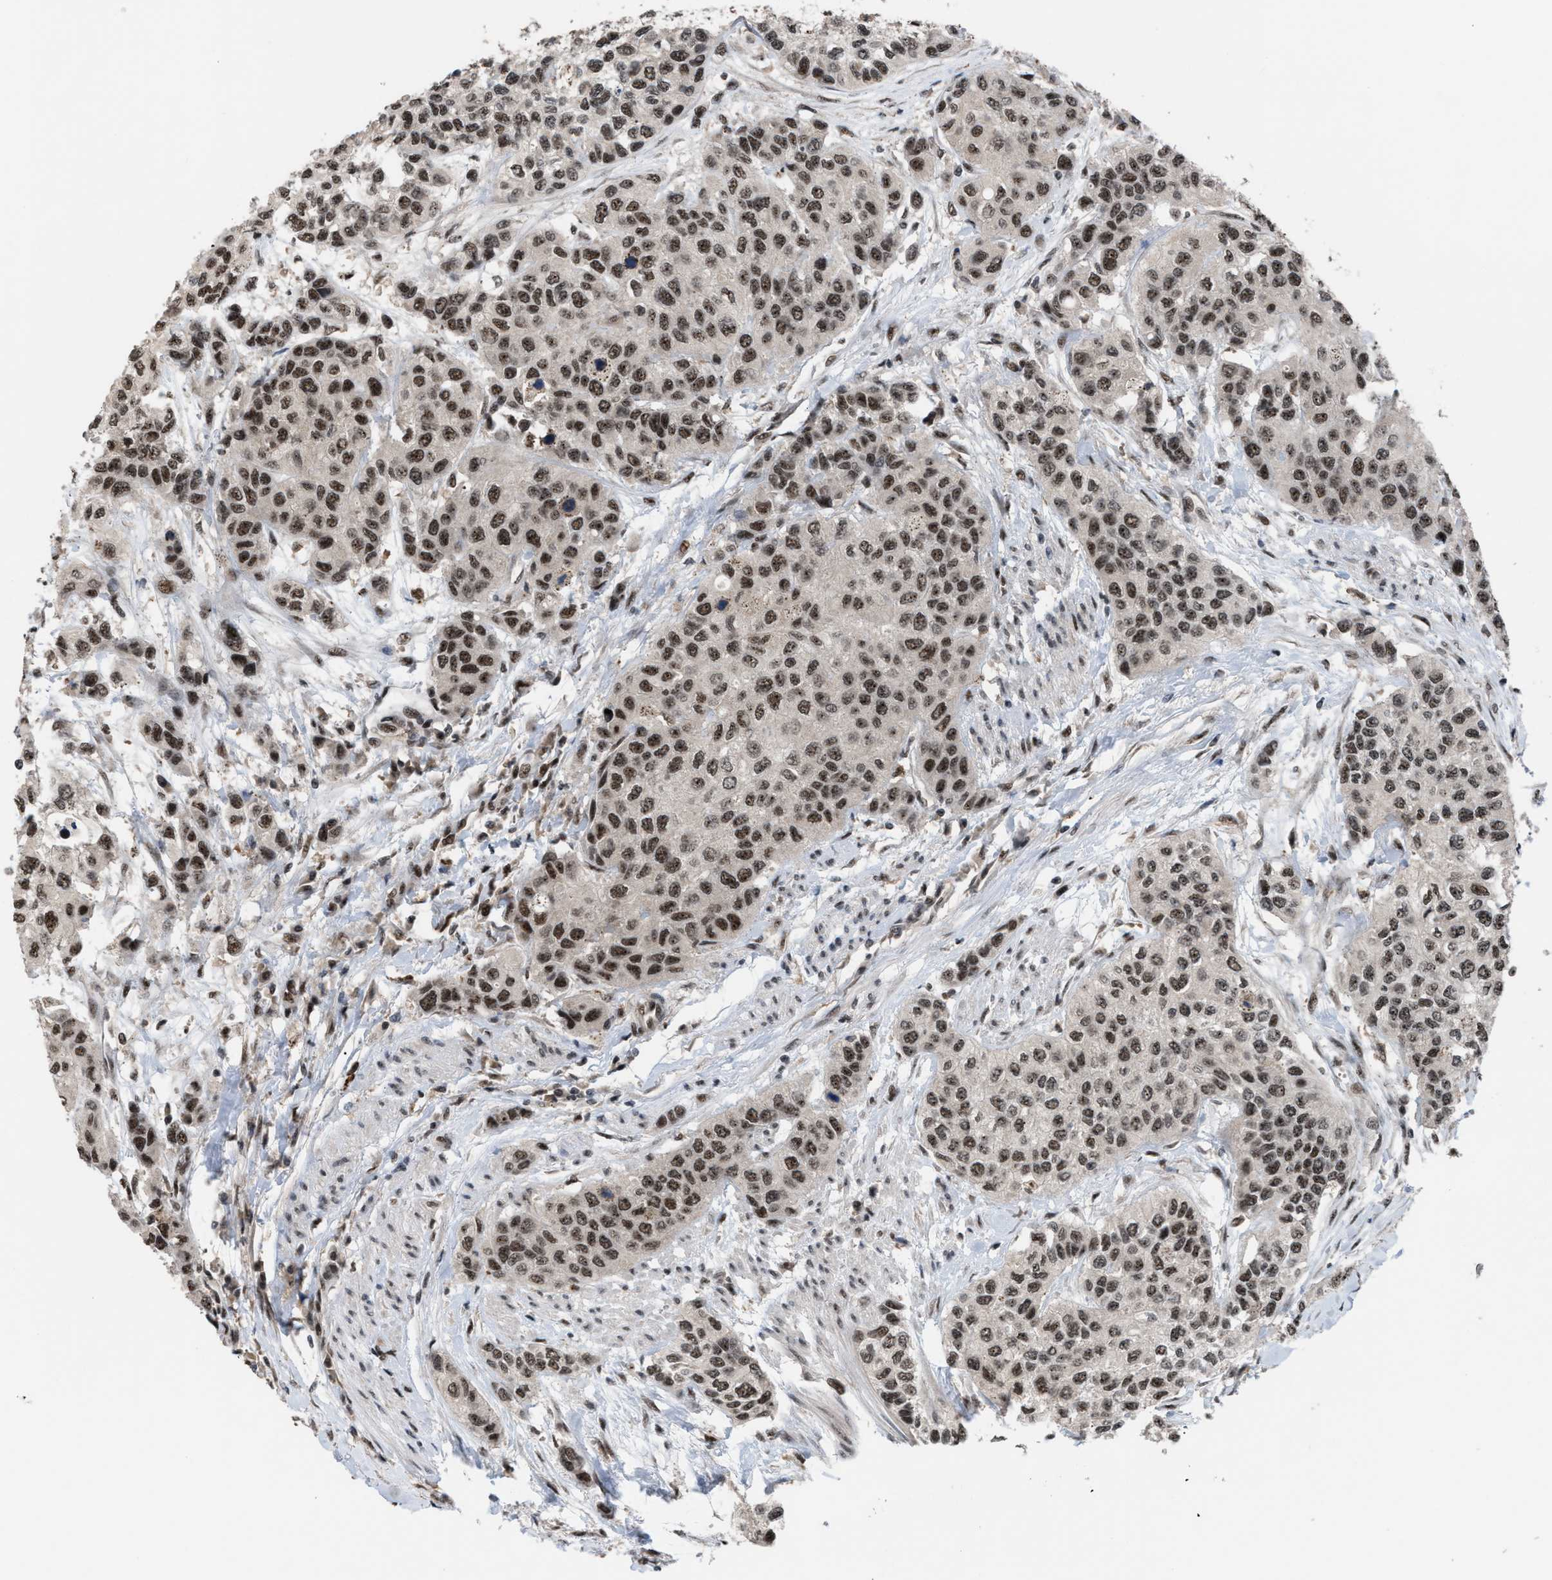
{"staining": {"intensity": "strong", "quantity": ">75%", "location": "nuclear"}, "tissue": "urothelial cancer", "cell_type": "Tumor cells", "image_type": "cancer", "snomed": [{"axis": "morphology", "description": "Urothelial carcinoma, High grade"}, {"axis": "topography", "description": "Urinary bladder"}], "caption": "Protein analysis of urothelial cancer tissue exhibits strong nuclear positivity in approximately >75% of tumor cells.", "gene": "PRPF4", "patient": {"sex": "female", "age": 56}}